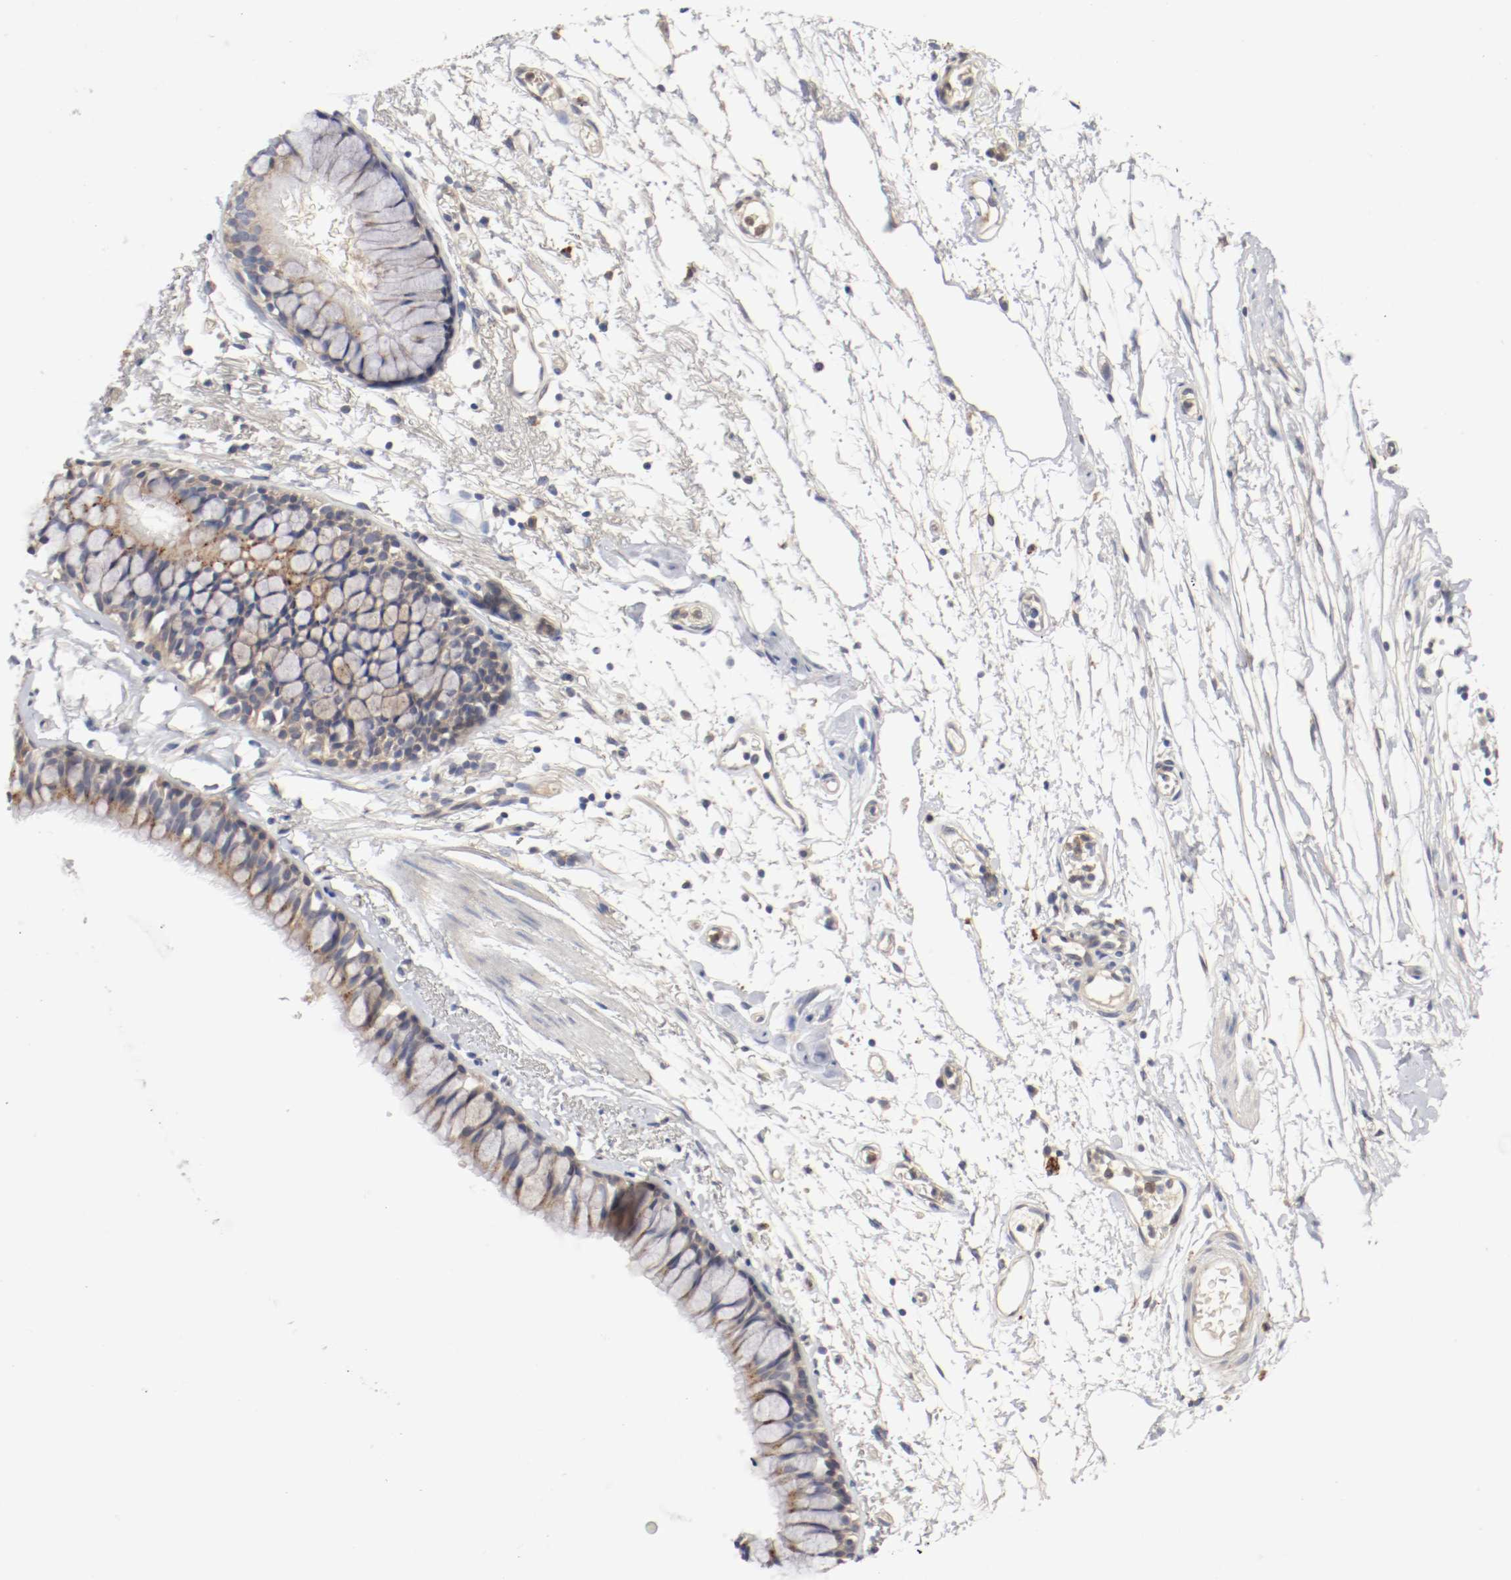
{"staining": {"intensity": "moderate", "quantity": "25%-75%", "location": "cytoplasmic/membranous"}, "tissue": "bronchus", "cell_type": "Respiratory epithelial cells", "image_type": "normal", "snomed": [{"axis": "morphology", "description": "Normal tissue, NOS"}, {"axis": "topography", "description": "Bronchus"}], "caption": "Immunohistochemical staining of normal bronchus demonstrates 25%-75% levels of moderate cytoplasmic/membranous protein expression in approximately 25%-75% of respiratory epithelial cells. The protein is stained brown, and the nuclei are stained in blue (DAB IHC with brightfield microscopy, high magnification).", "gene": "REN", "patient": {"sex": "female", "age": 73}}